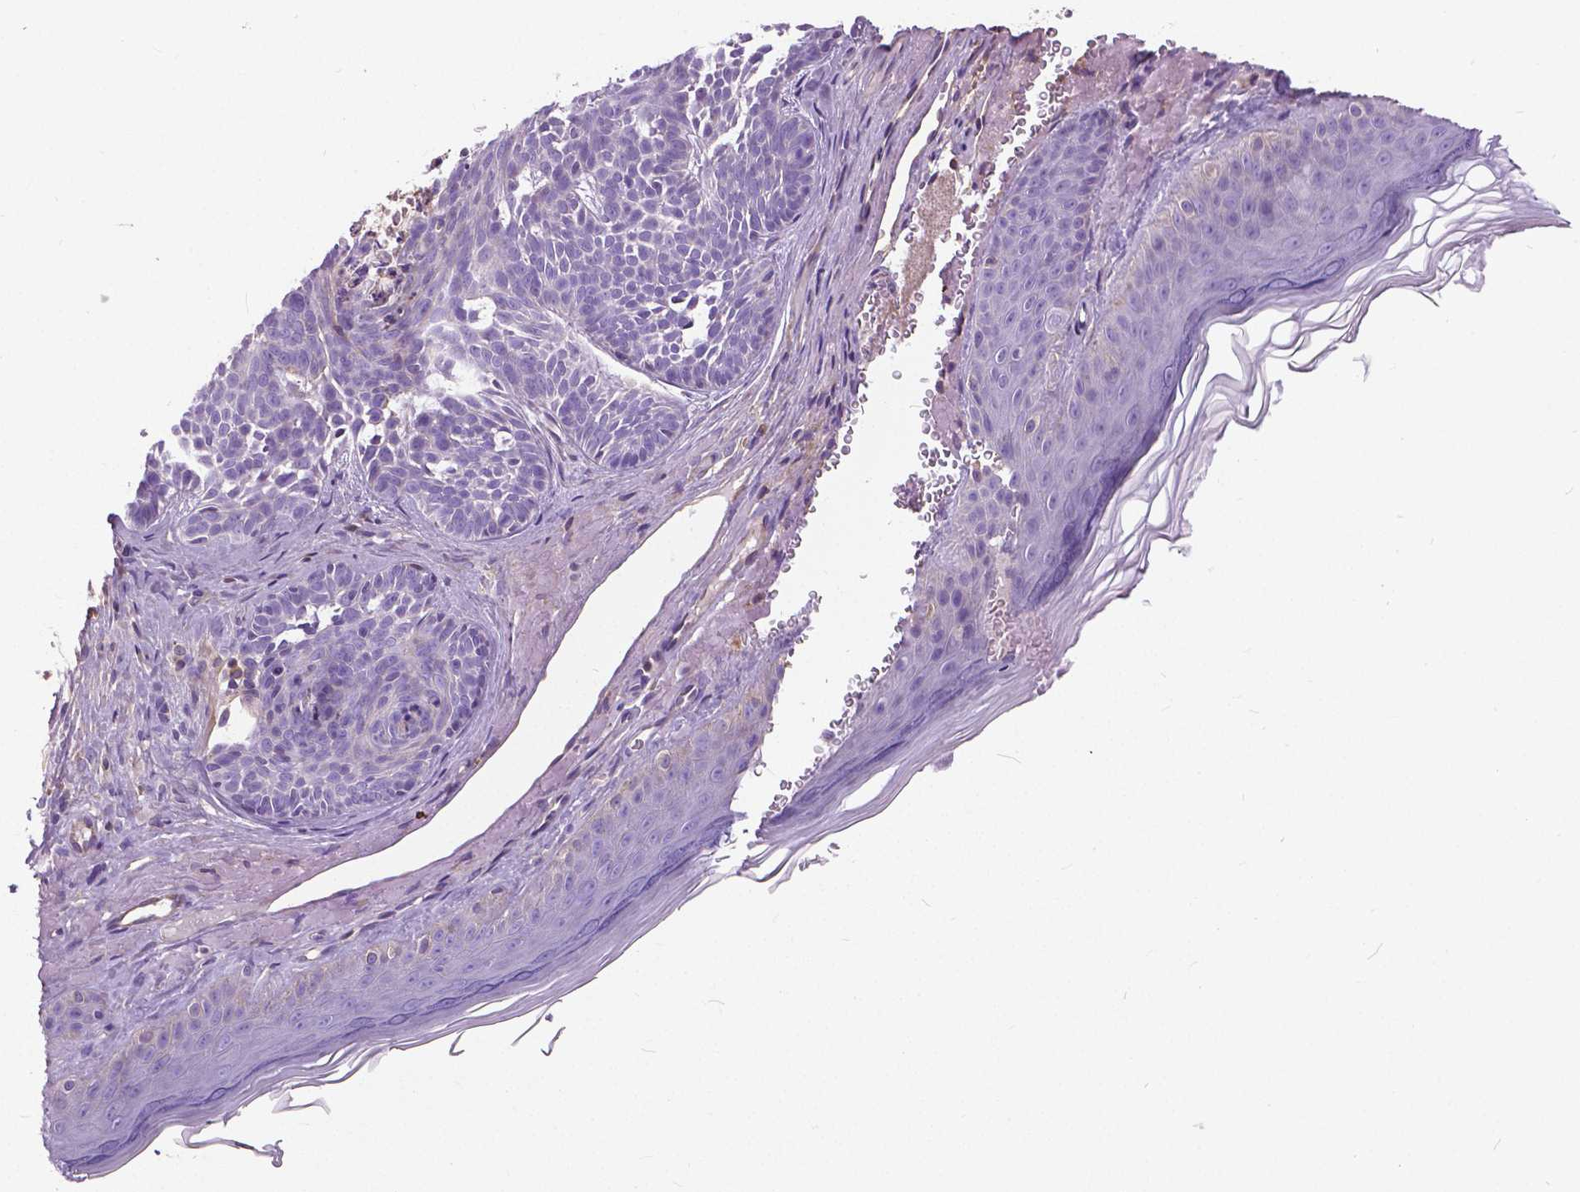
{"staining": {"intensity": "negative", "quantity": "none", "location": "none"}, "tissue": "skin cancer", "cell_type": "Tumor cells", "image_type": "cancer", "snomed": [{"axis": "morphology", "description": "Basal cell carcinoma"}, {"axis": "topography", "description": "Skin"}], "caption": "Image shows no protein positivity in tumor cells of skin basal cell carcinoma tissue.", "gene": "ANXA13", "patient": {"sex": "male", "age": 81}}